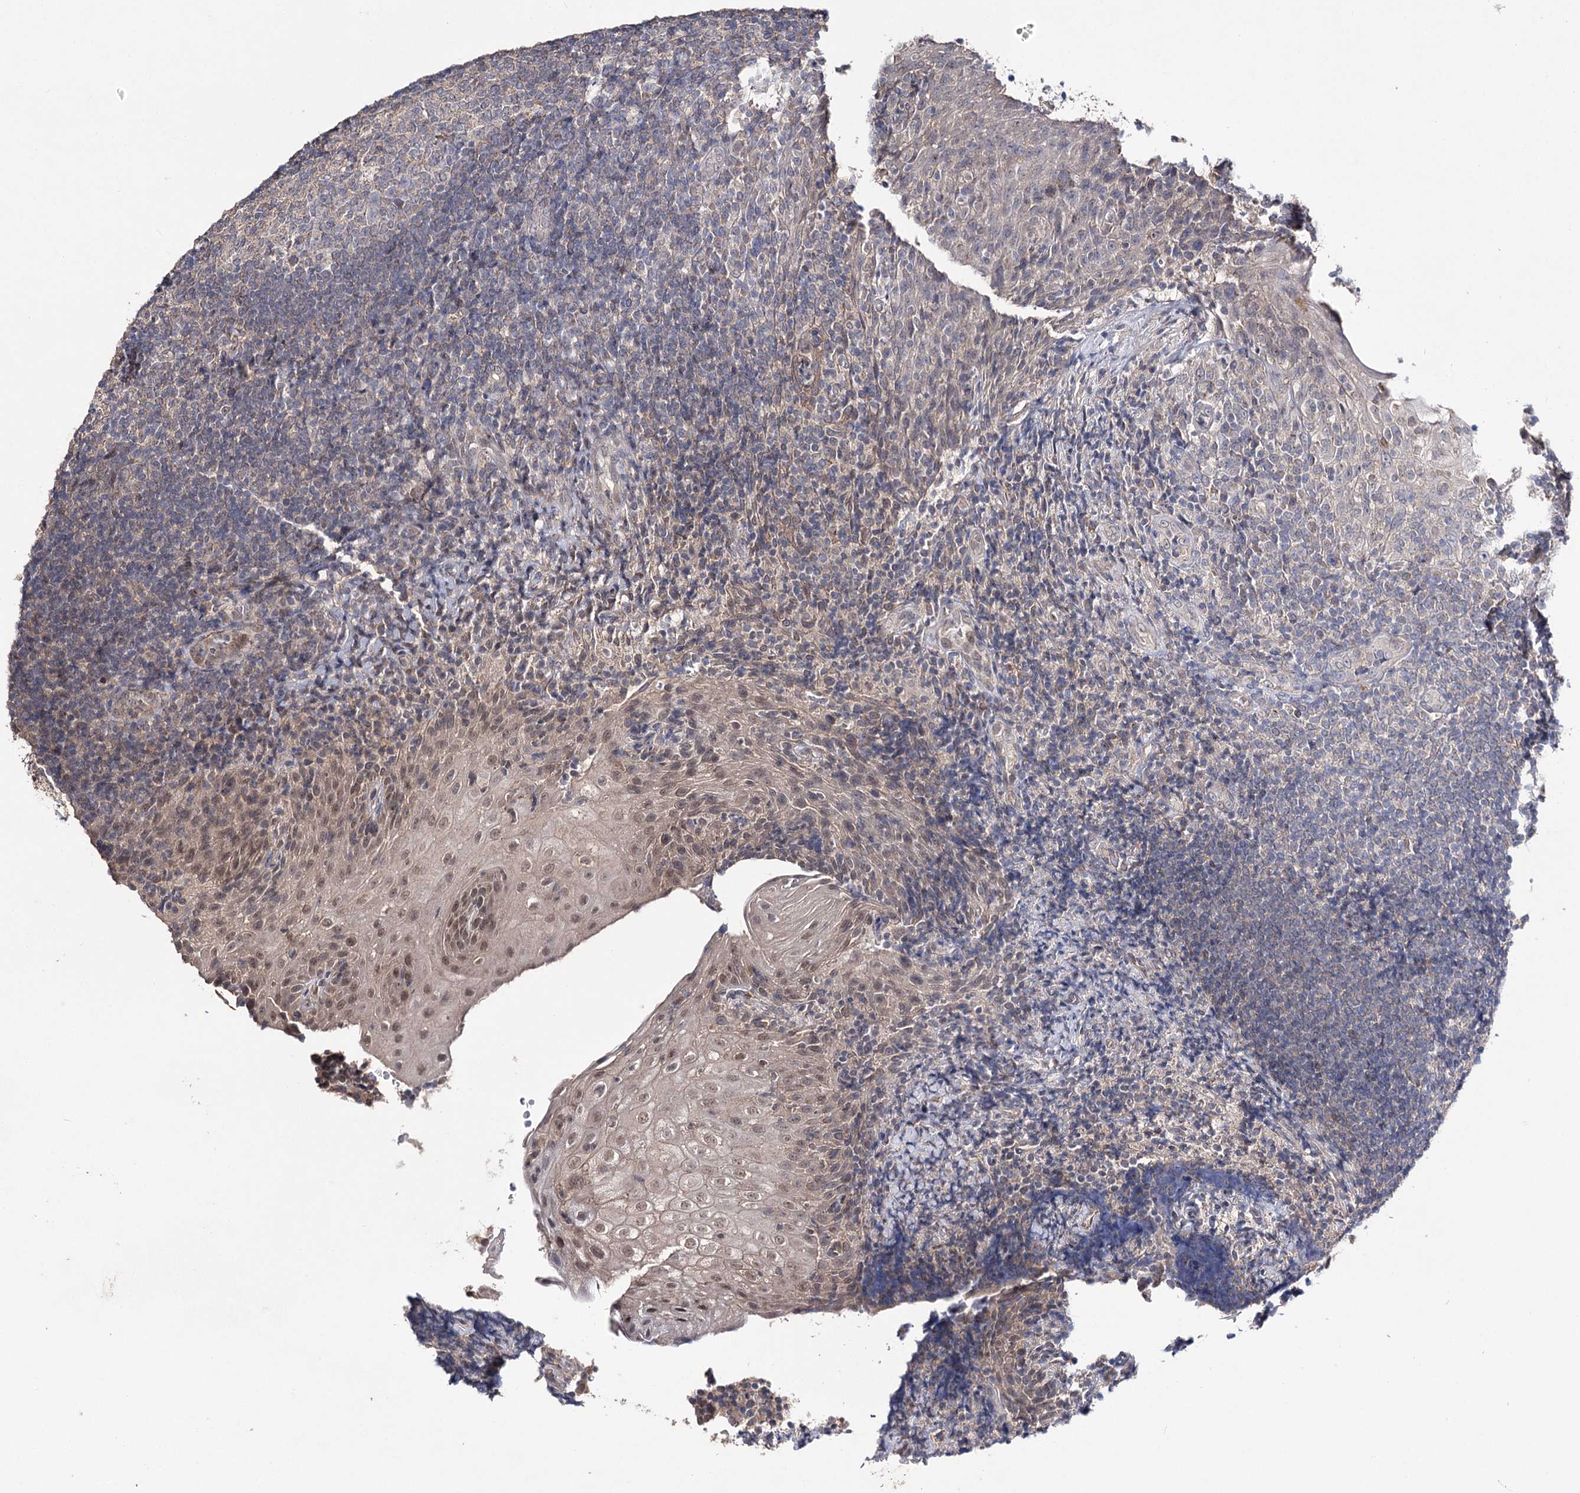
{"staining": {"intensity": "negative", "quantity": "none", "location": "none"}, "tissue": "tonsil", "cell_type": "Germinal center cells", "image_type": "normal", "snomed": [{"axis": "morphology", "description": "Normal tissue, NOS"}, {"axis": "topography", "description": "Tonsil"}], "caption": "Unremarkable tonsil was stained to show a protein in brown. There is no significant positivity in germinal center cells. The staining was performed using DAB to visualize the protein expression in brown, while the nuclei were stained in blue with hematoxylin (Magnification: 20x).", "gene": "AURKC", "patient": {"sex": "male", "age": 37}}